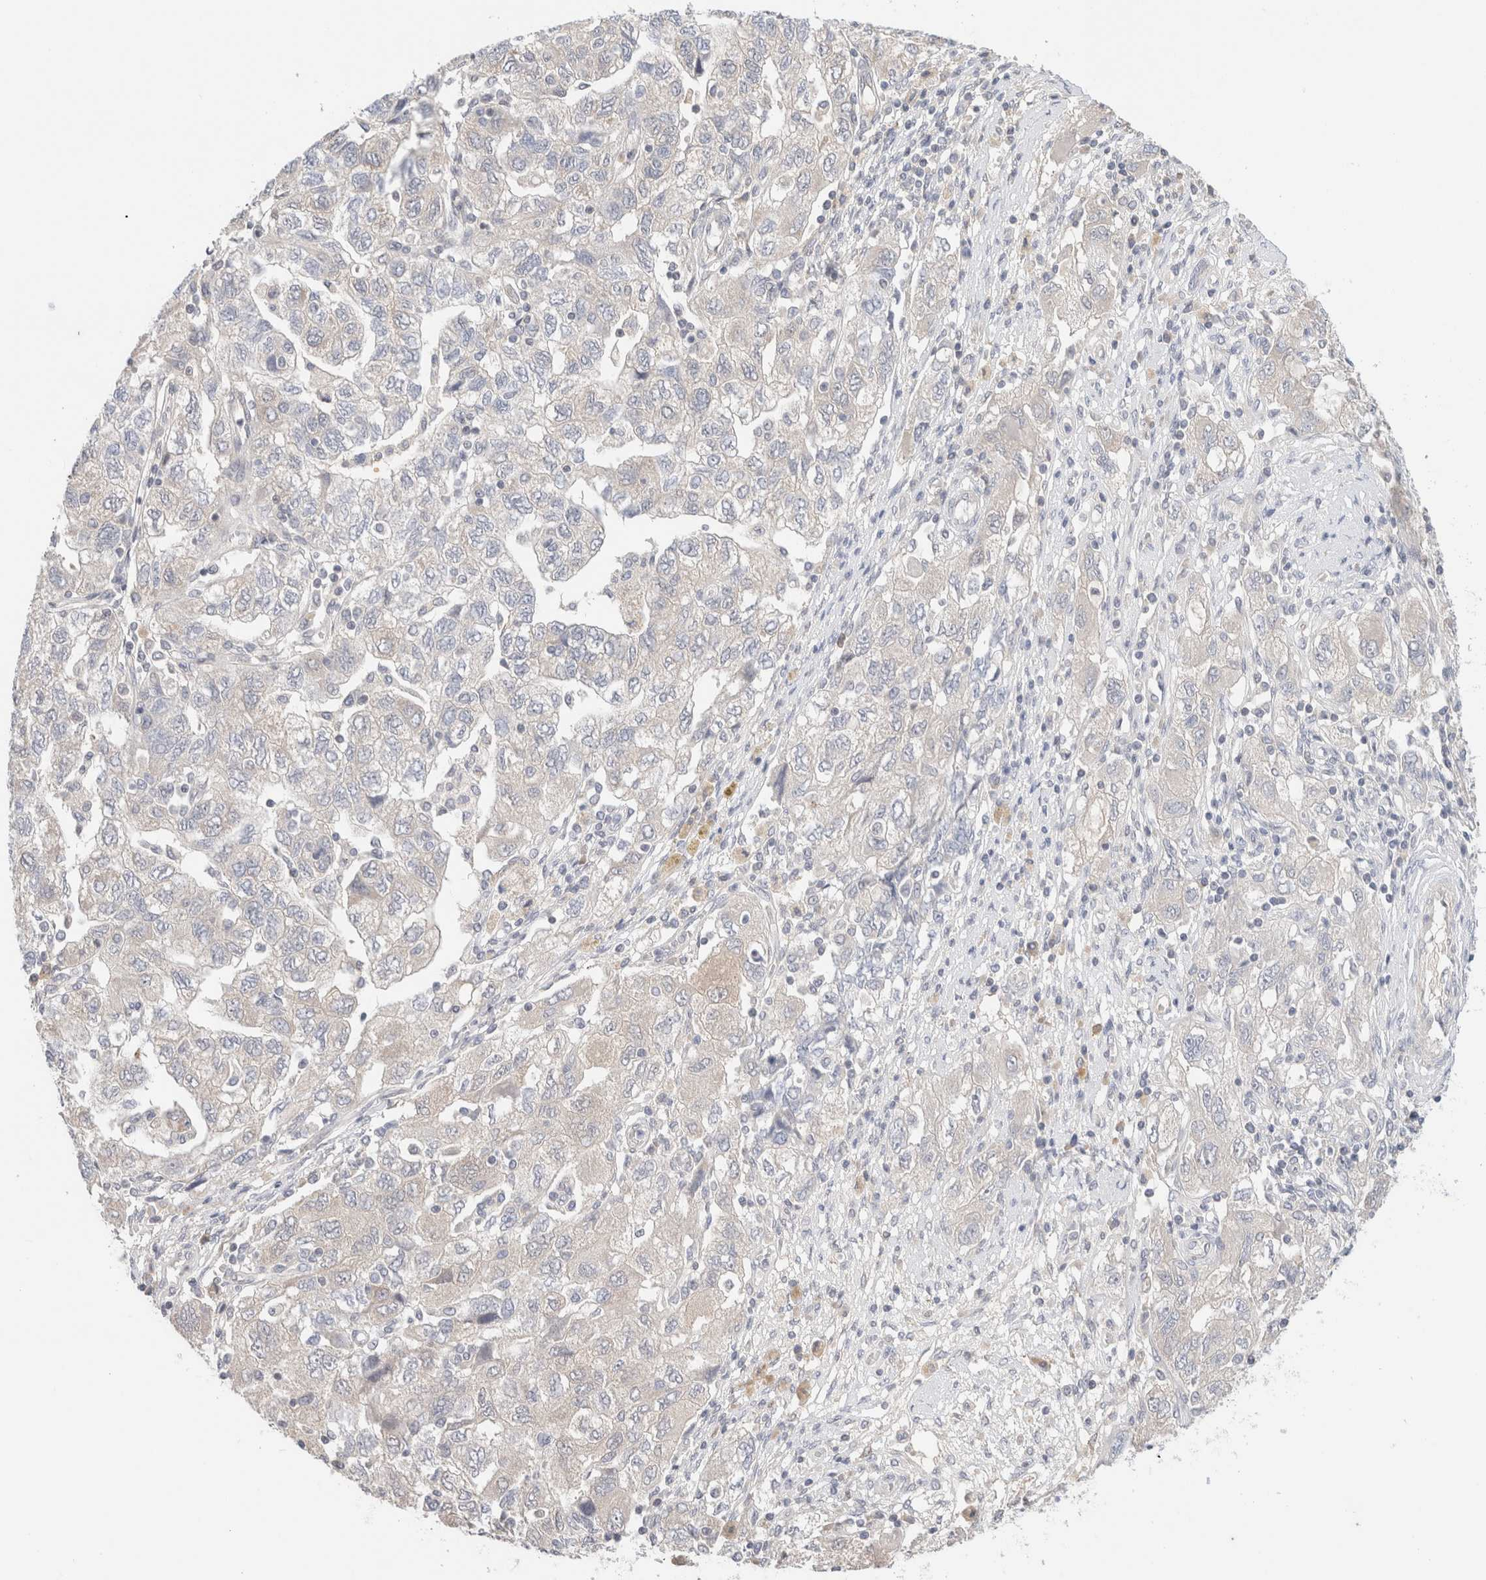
{"staining": {"intensity": "negative", "quantity": "none", "location": "none"}, "tissue": "ovarian cancer", "cell_type": "Tumor cells", "image_type": "cancer", "snomed": [{"axis": "morphology", "description": "Carcinoma, NOS"}, {"axis": "morphology", "description": "Cystadenocarcinoma, serous, NOS"}, {"axis": "topography", "description": "Ovary"}], "caption": "Immunohistochemical staining of ovarian cancer (carcinoma) displays no significant expression in tumor cells.", "gene": "SPRTN", "patient": {"sex": "female", "age": 69}}